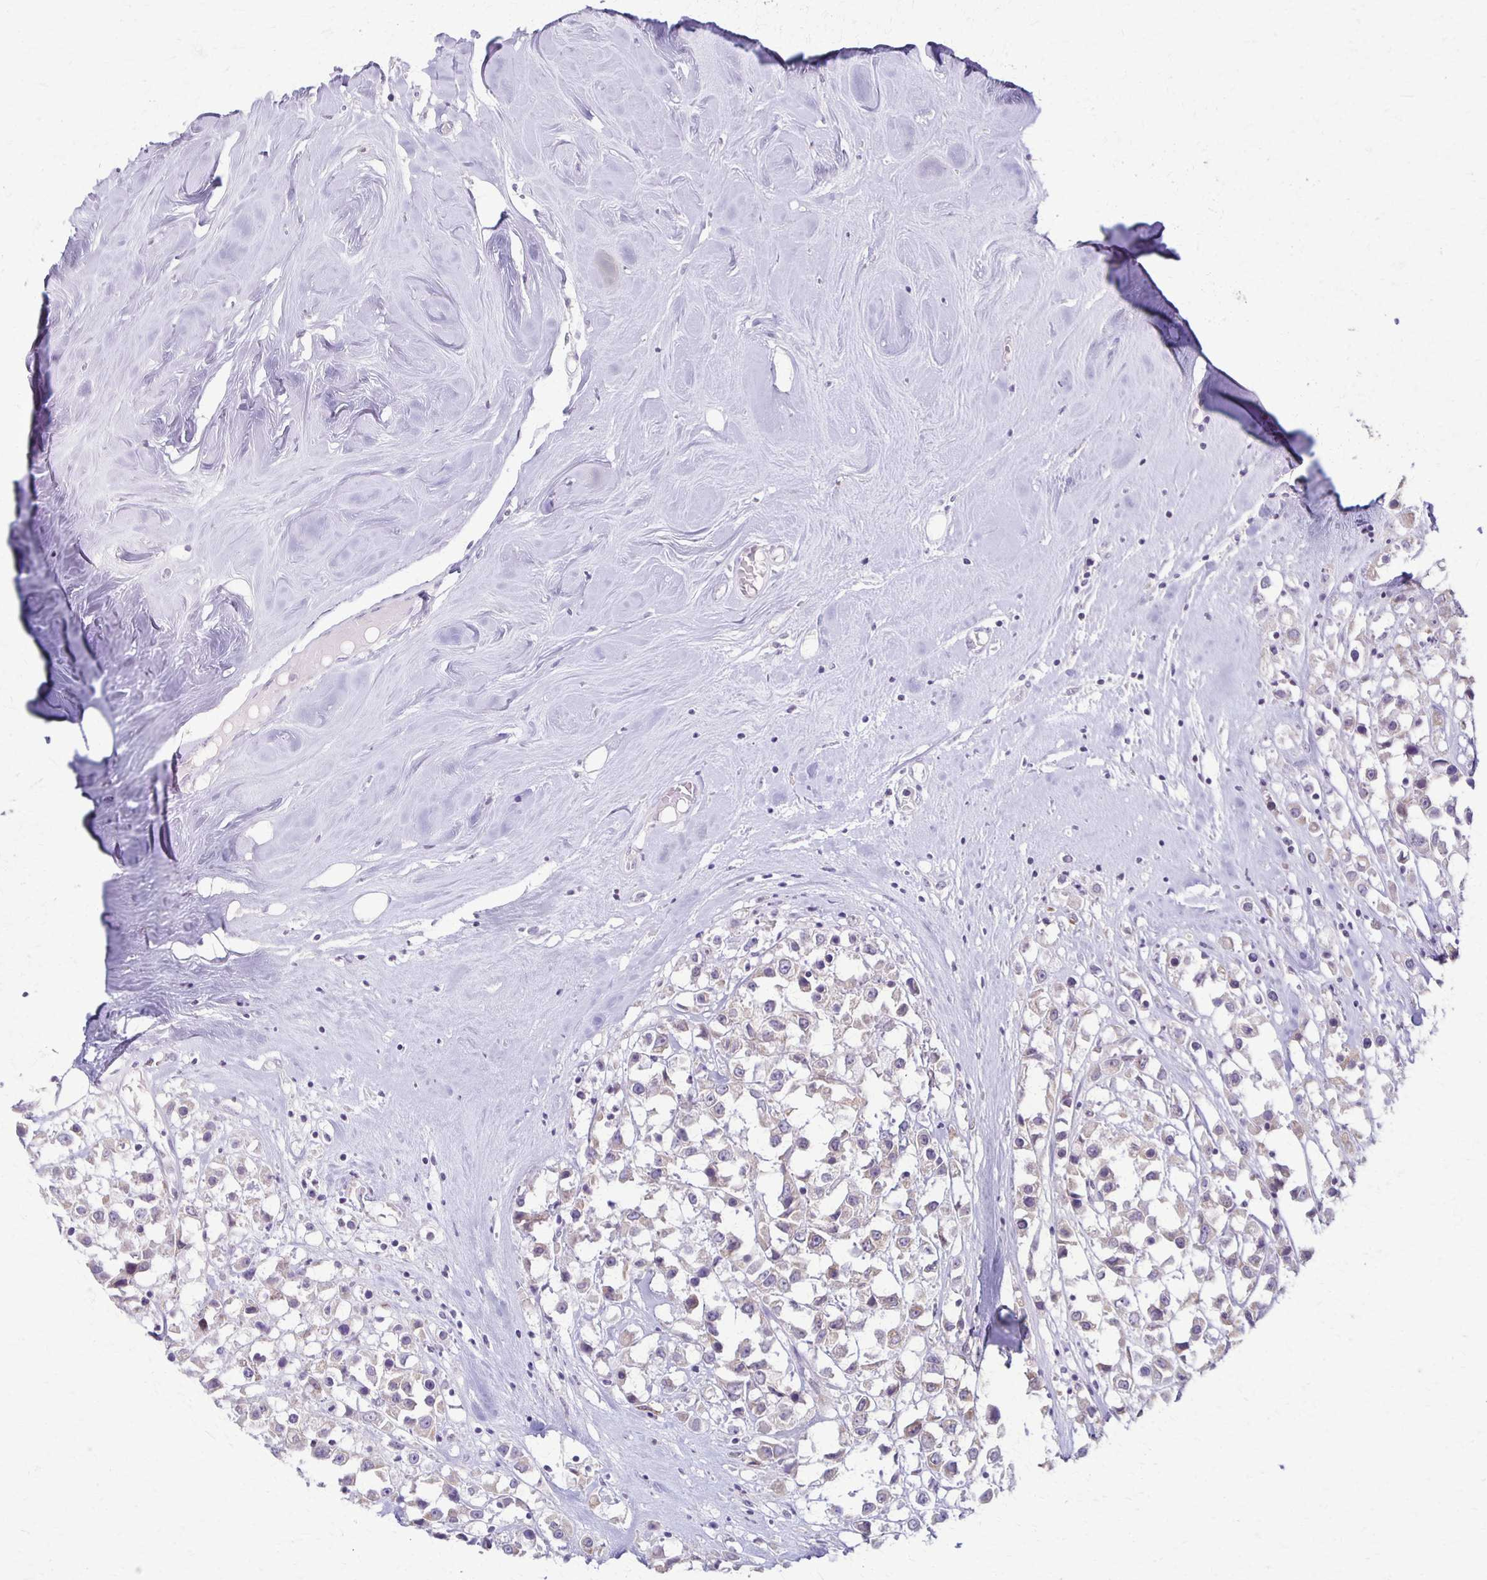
{"staining": {"intensity": "weak", "quantity": "25%-75%", "location": "cytoplasmic/membranous"}, "tissue": "breast cancer", "cell_type": "Tumor cells", "image_type": "cancer", "snomed": [{"axis": "morphology", "description": "Duct carcinoma"}, {"axis": "topography", "description": "Breast"}], "caption": "An image of human invasive ductal carcinoma (breast) stained for a protein exhibits weak cytoplasmic/membranous brown staining in tumor cells.", "gene": "SLC35E2B", "patient": {"sex": "female", "age": 61}}